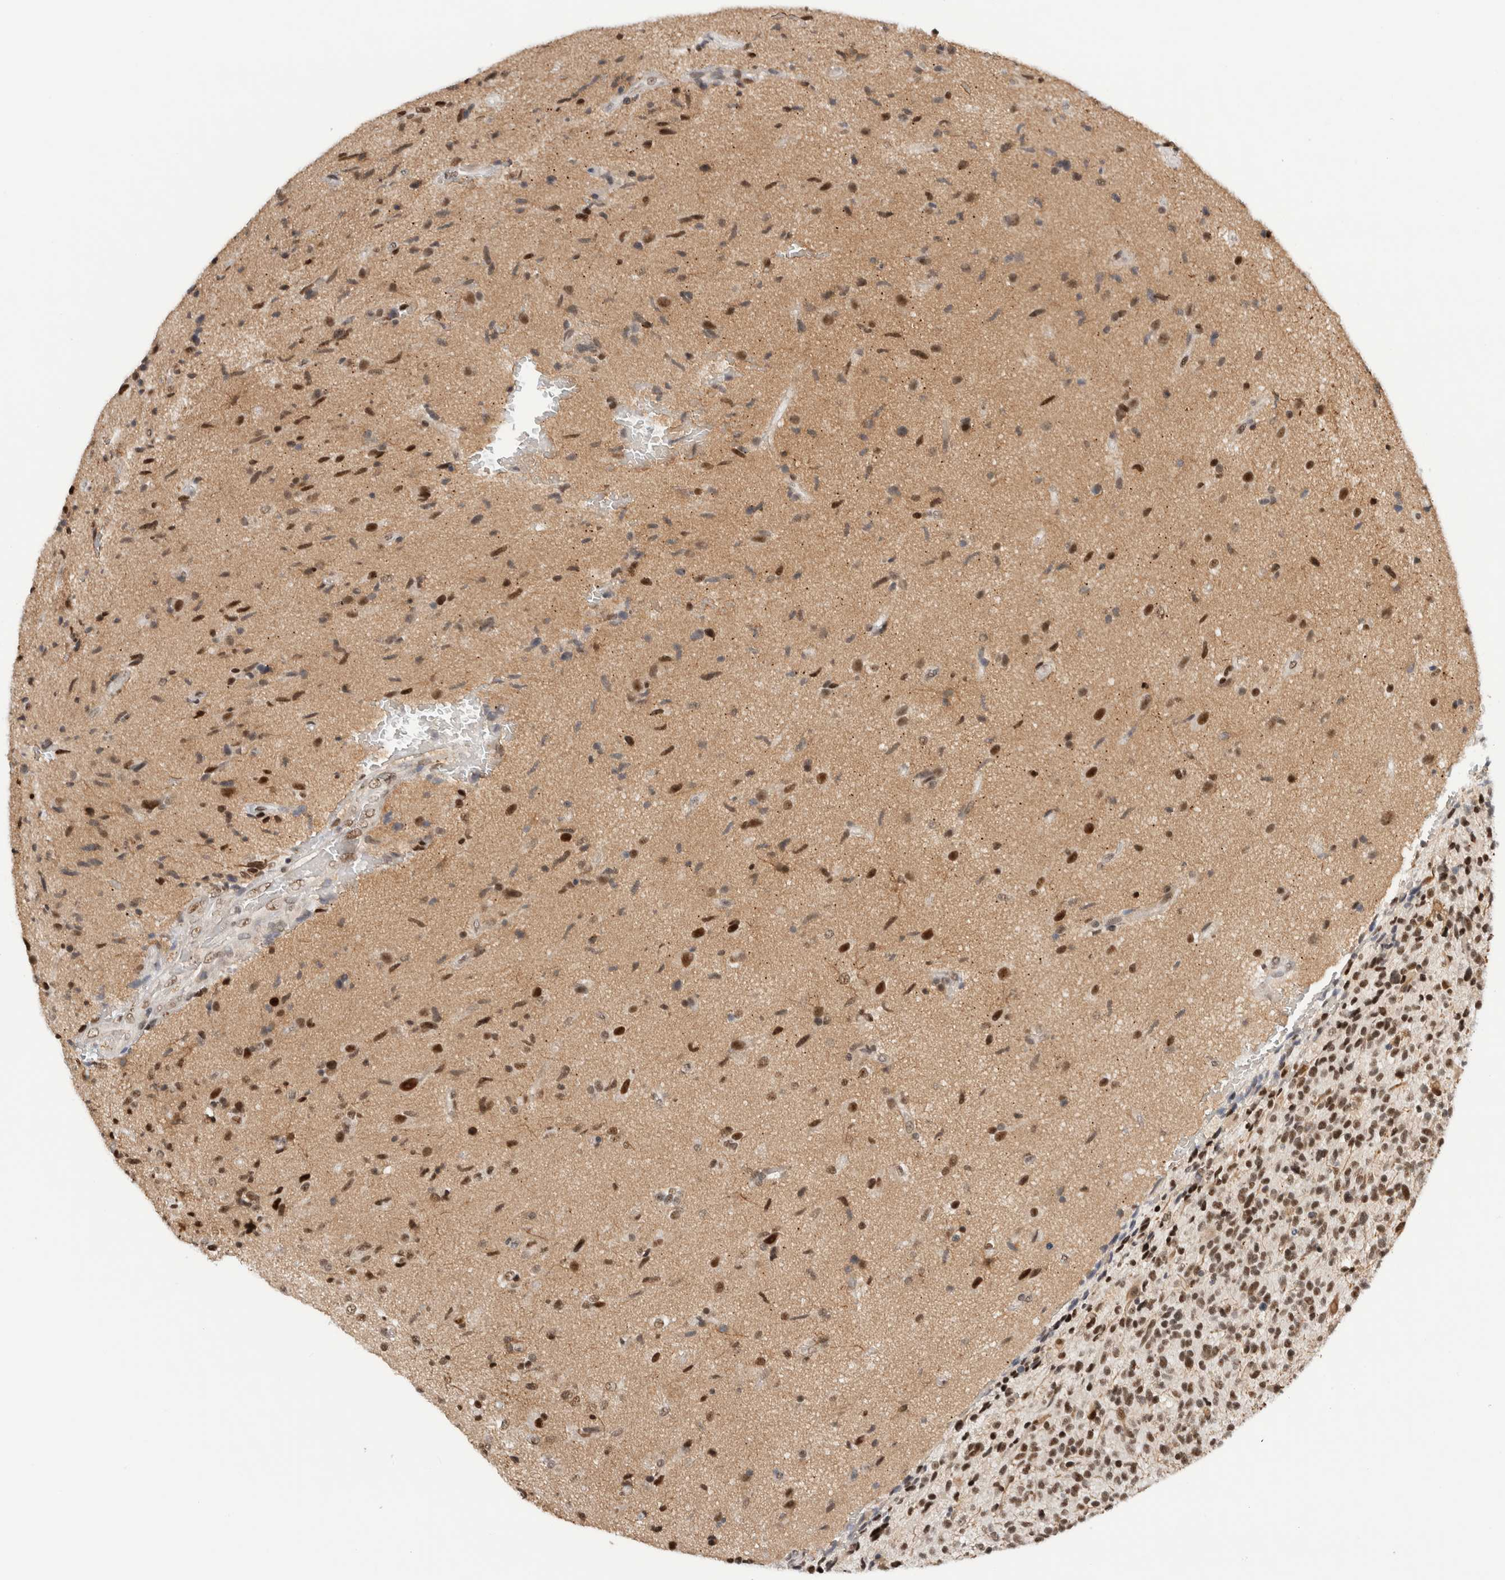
{"staining": {"intensity": "moderate", "quantity": "25%-75%", "location": "nuclear"}, "tissue": "glioma", "cell_type": "Tumor cells", "image_type": "cancer", "snomed": [{"axis": "morphology", "description": "Glioma, malignant, High grade"}, {"axis": "topography", "description": "Brain"}], "caption": "This image demonstrates immunohistochemistry staining of high-grade glioma (malignant), with medium moderate nuclear positivity in approximately 25%-75% of tumor cells.", "gene": "NCAPG2", "patient": {"sex": "male", "age": 72}}